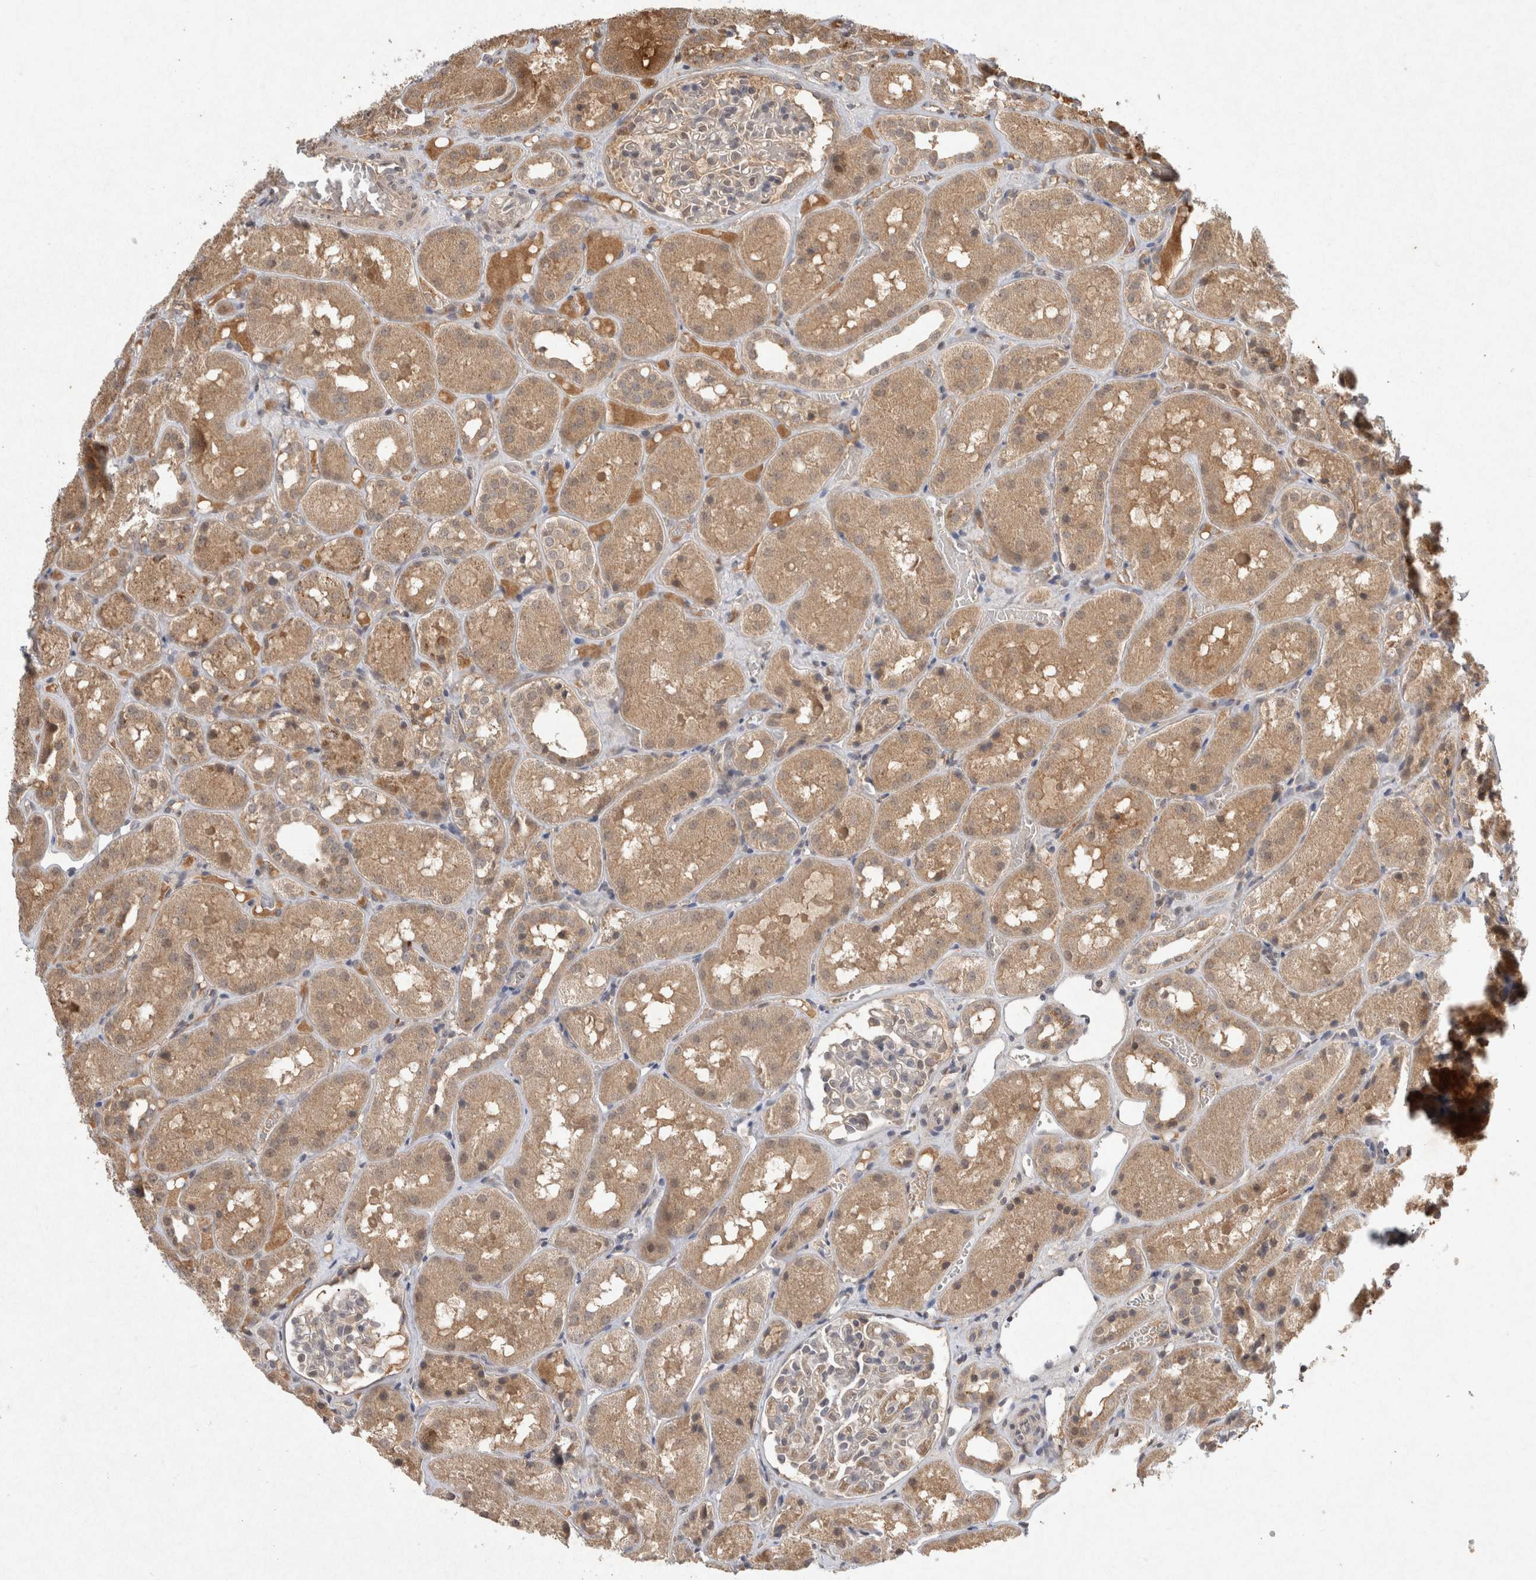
{"staining": {"intensity": "negative", "quantity": "none", "location": "none"}, "tissue": "kidney", "cell_type": "Cells in glomeruli", "image_type": "normal", "snomed": [{"axis": "morphology", "description": "Normal tissue, NOS"}, {"axis": "topography", "description": "Kidney"}], "caption": "IHC photomicrograph of benign kidney: kidney stained with DAB shows no significant protein staining in cells in glomeruli.", "gene": "LOXL2", "patient": {"sex": "male", "age": 16}}